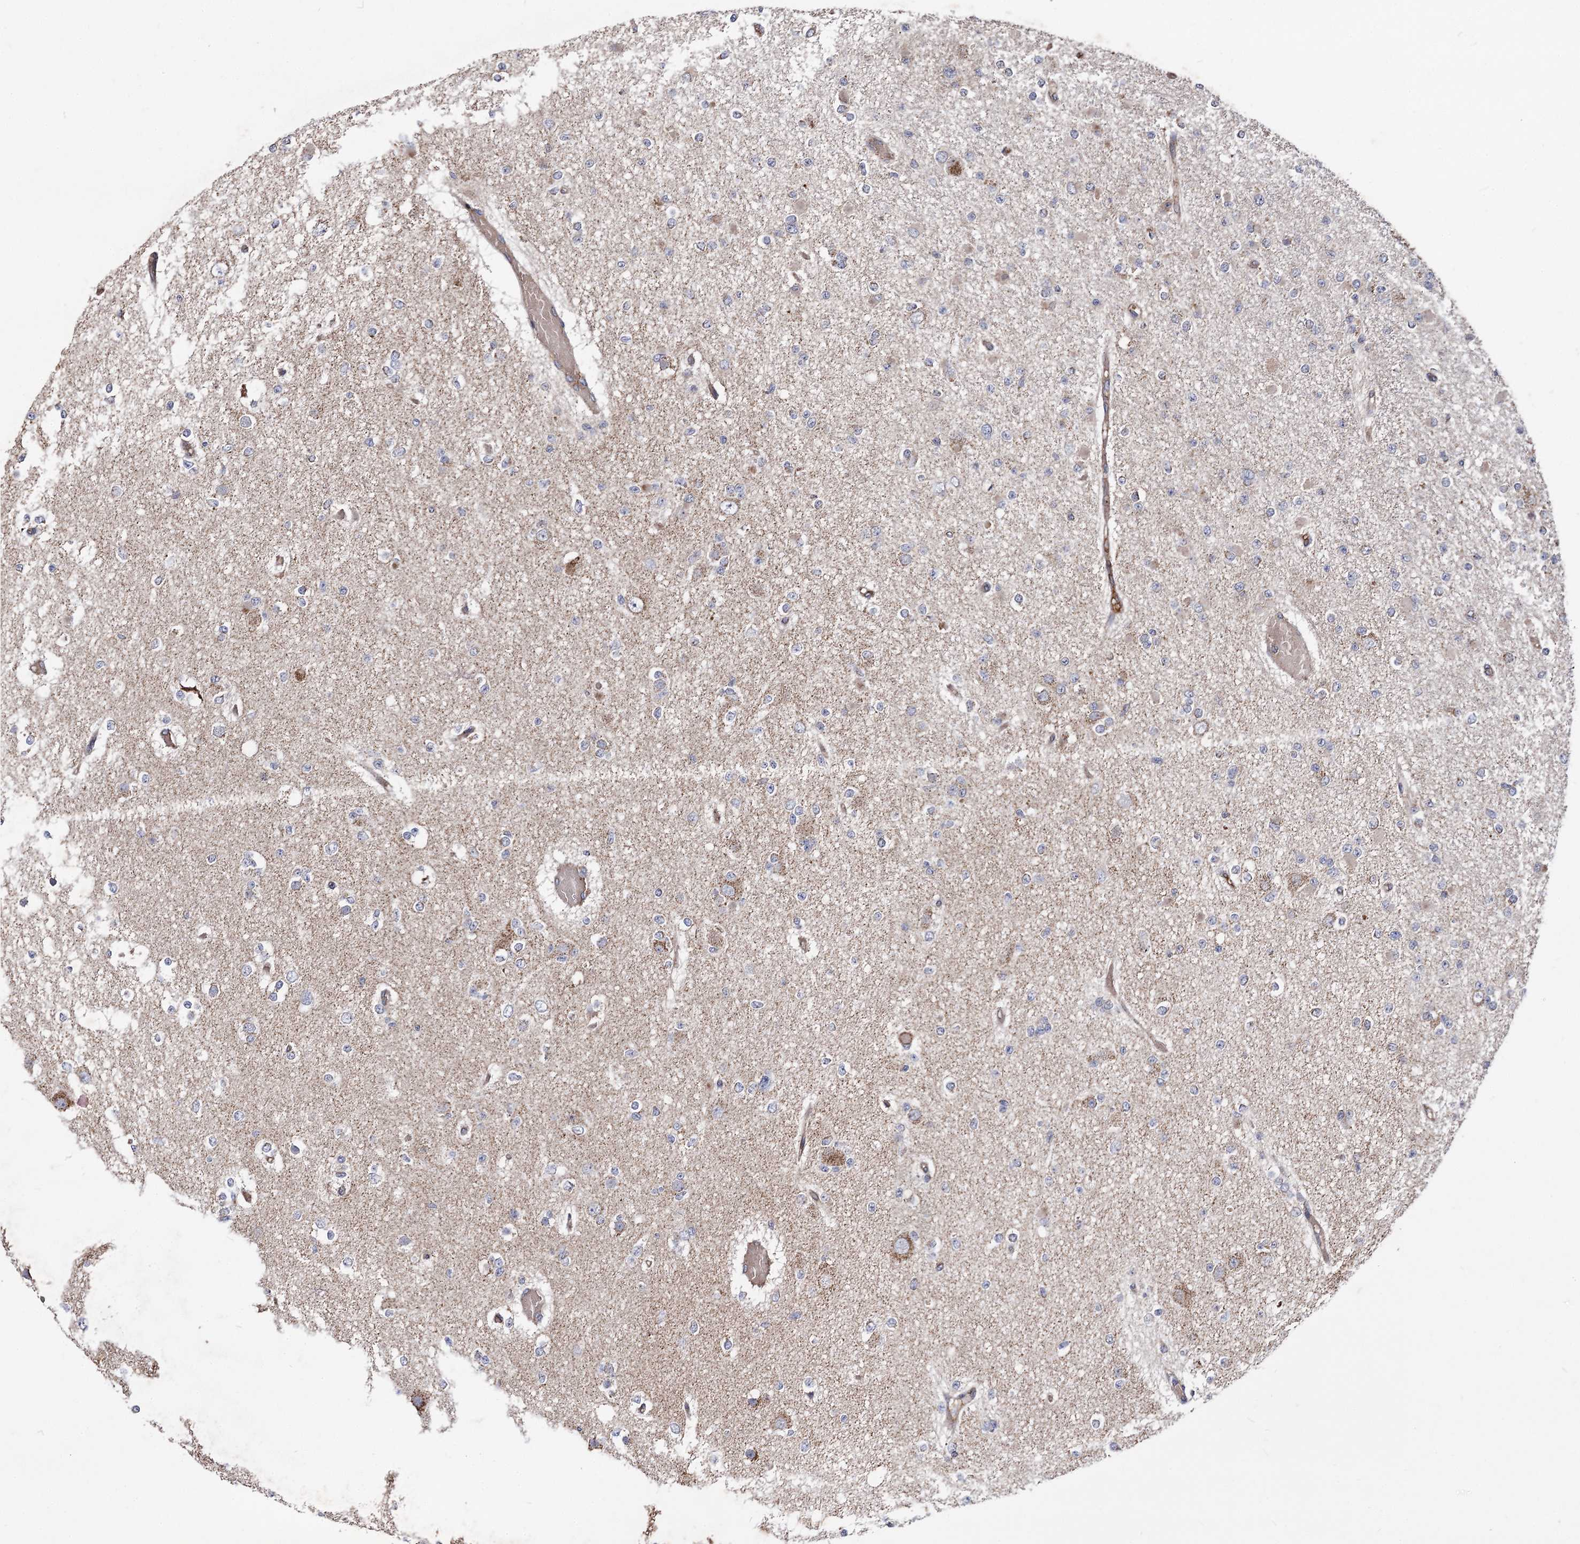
{"staining": {"intensity": "moderate", "quantity": "25%-75%", "location": "cytoplasmic/membranous"}, "tissue": "glioma", "cell_type": "Tumor cells", "image_type": "cancer", "snomed": [{"axis": "morphology", "description": "Glioma, malignant, Low grade"}, {"axis": "topography", "description": "Brain"}], "caption": "Protein staining displays moderate cytoplasmic/membranous staining in about 25%-75% of tumor cells in glioma.", "gene": "RASSF3", "patient": {"sex": "female", "age": 22}}